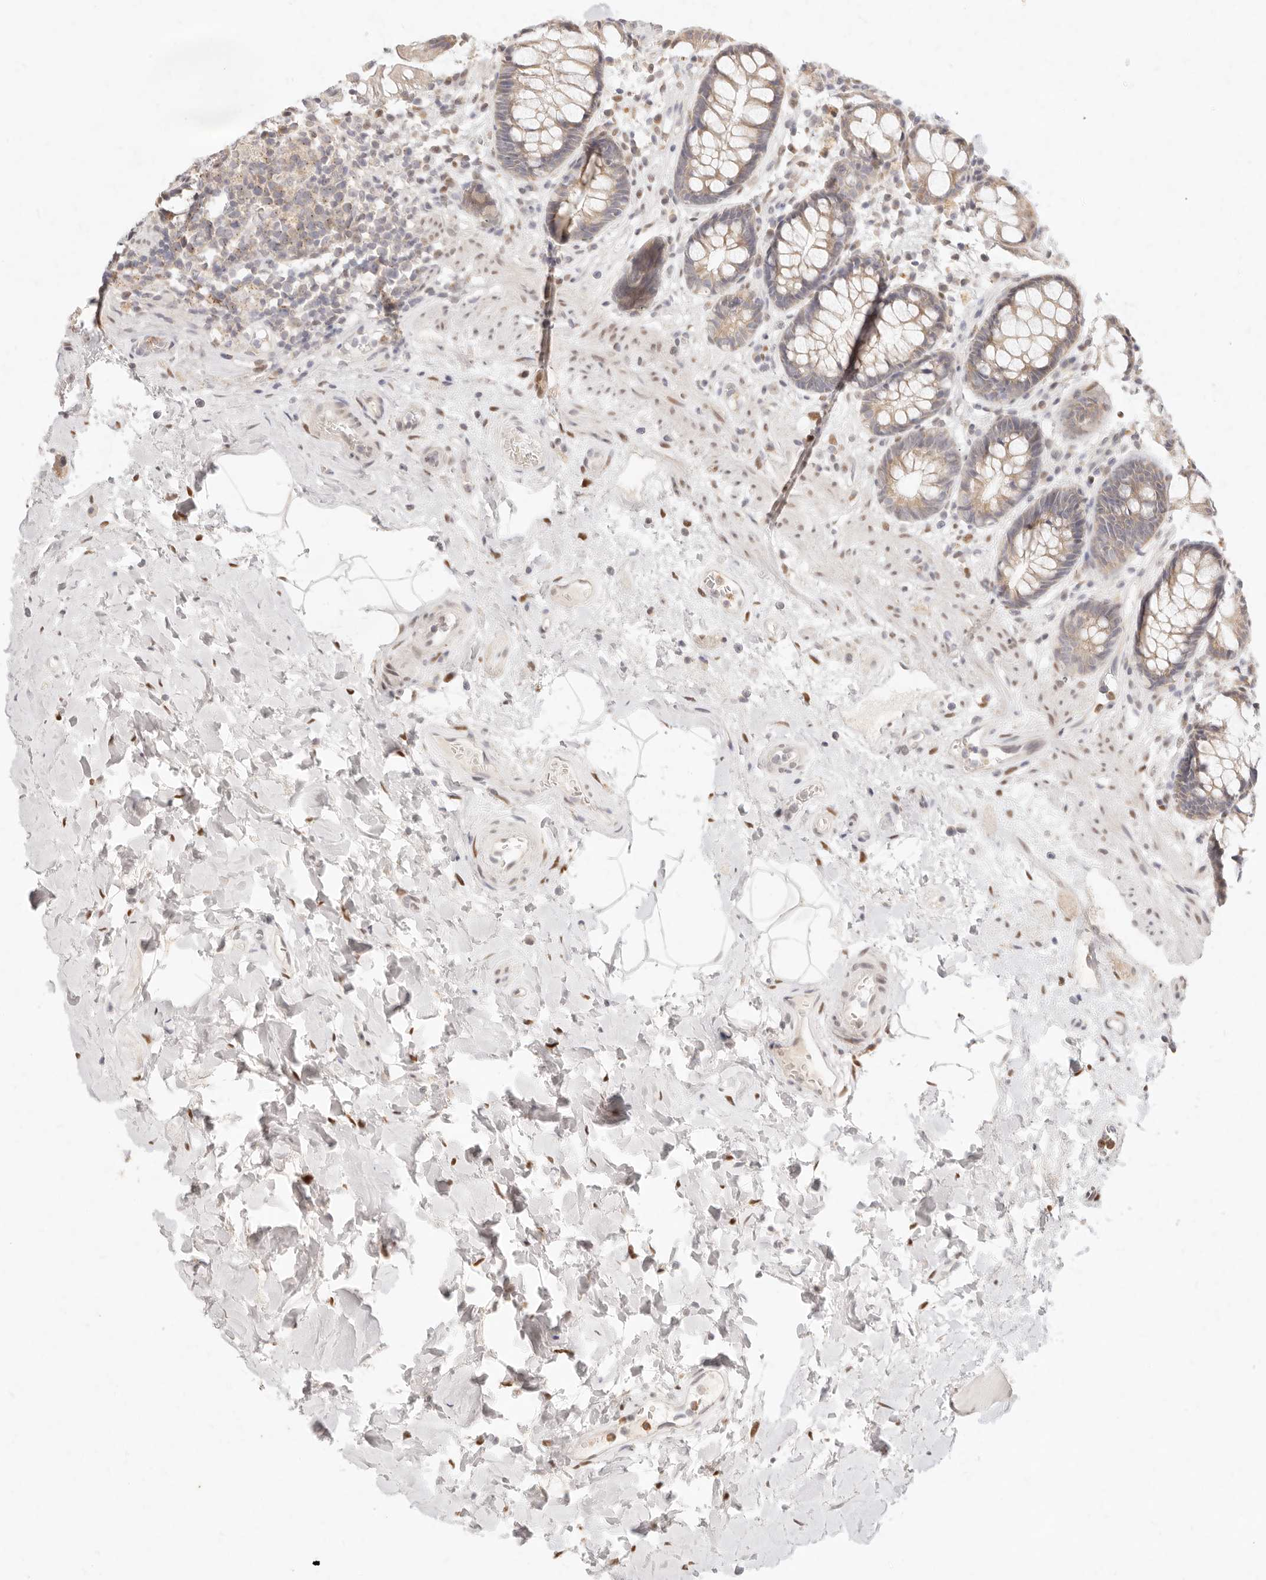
{"staining": {"intensity": "weak", "quantity": ">75%", "location": "cytoplasmic/membranous"}, "tissue": "rectum", "cell_type": "Glandular cells", "image_type": "normal", "snomed": [{"axis": "morphology", "description": "Normal tissue, NOS"}, {"axis": "topography", "description": "Rectum"}], "caption": "A micrograph of human rectum stained for a protein exhibits weak cytoplasmic/membranous brown staining in glandular cells. (DAB IHC with brightfield microscopy, high magnification).", "gene": "ASCL3", "patient": {"sex": "male", "age": 64}}